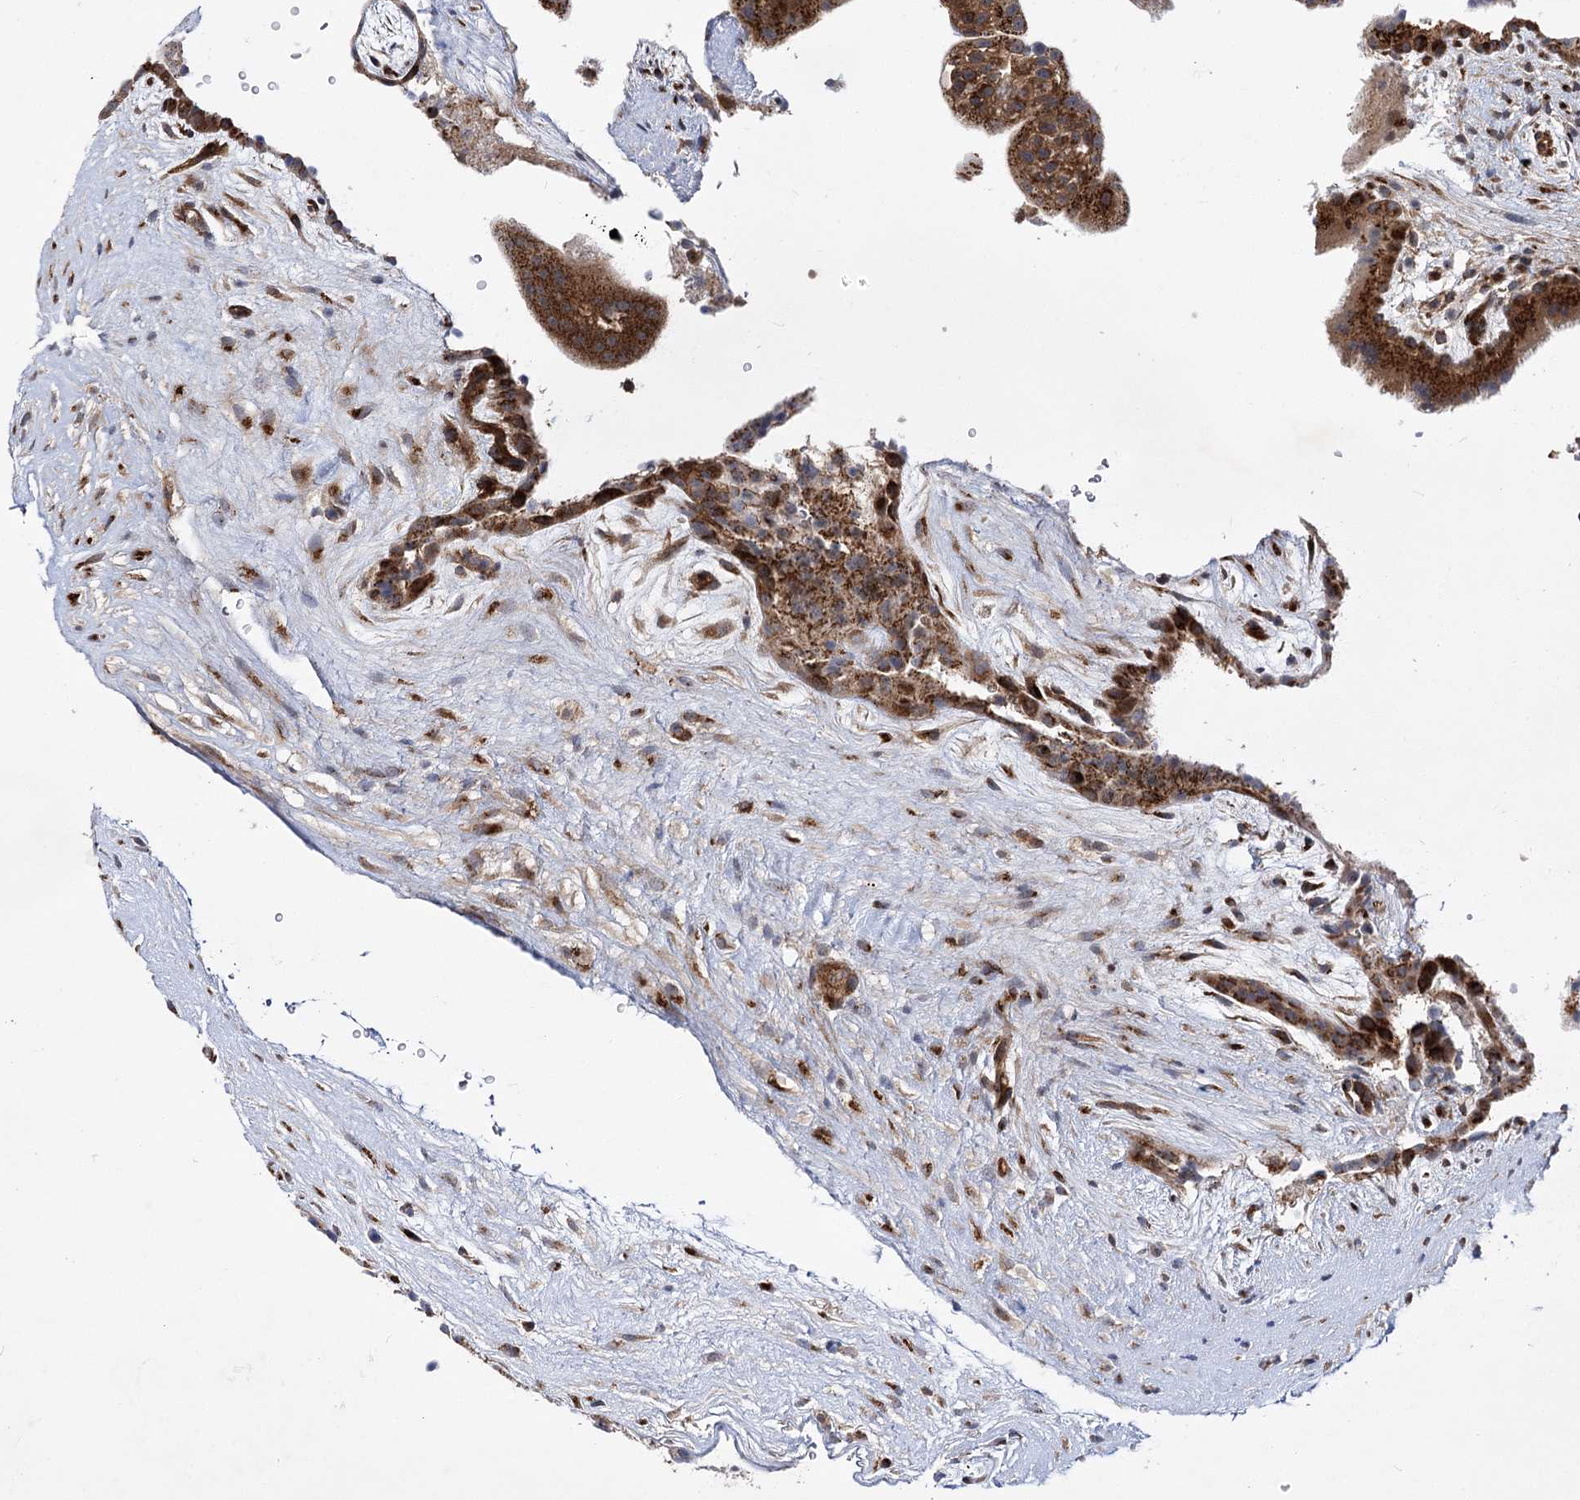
{"staining": {"intensity": "strong", "quantity": ">75%", "location": "cytoplasmic/membranous,nuclear"}, "tissue": "placenta", "cell_type": "Trophoblastic cells", "image_type": "normal", "snomed": [{"axis": "morphology", "description": "Normal tissue, NOS"}, {"axis": "topography", "description": "Placenta"}], "caption": "The photomicrograph shows immunohistochemical staining of unremarkable placenta. There is strong cytoplasmic/membranous,nuclear positivity is present in approximately >75% of trophoblastic cells.", "gene": "ARHGAP31", "patient": {"sex": "female", "age": 19}}